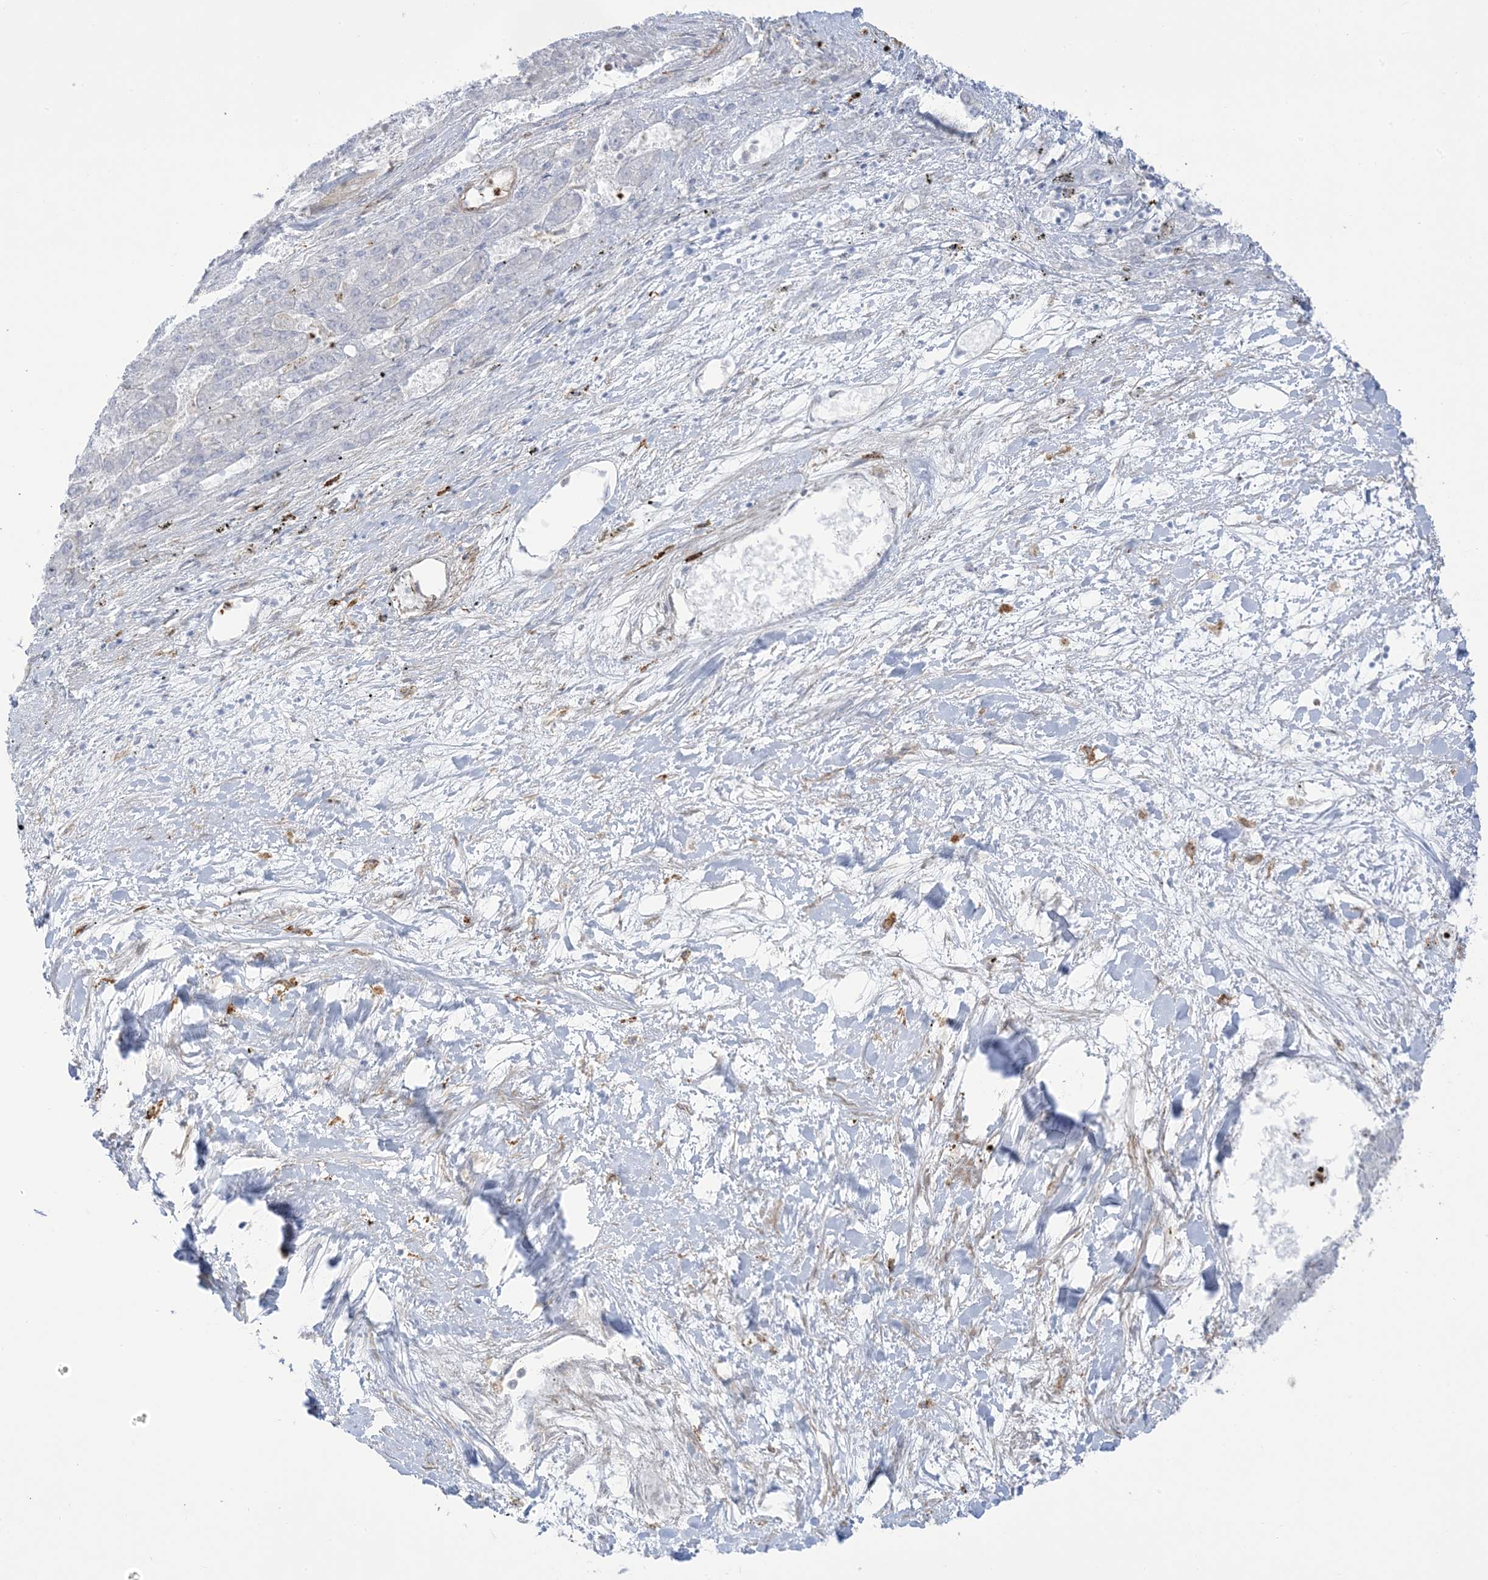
{"staining": {"intensity": "negative", "quantity": "none", "location": "none"}, "tissue": "liver cancer", "cell_type": "Tumor cells", "image_type": "cancer", "snomed": [{"axis": "morphology", "description": "Carcinoma, Hepatocellular, NOS"}, {"axis": "topography", "description": "Liver"}], "caption": "The photomicrograph shows no significant positivity in tumor cells of hepatocellular carcinoma (liver). The staining was performed using DAB (3,3'-diaminobenzidine) to visualize the protein expression in brown, while the nuclei were stained in blue with hematoxylin (Magnification: 20x).", "gene": "ICMT", "patient": {"sex": "female", "age": 73}}